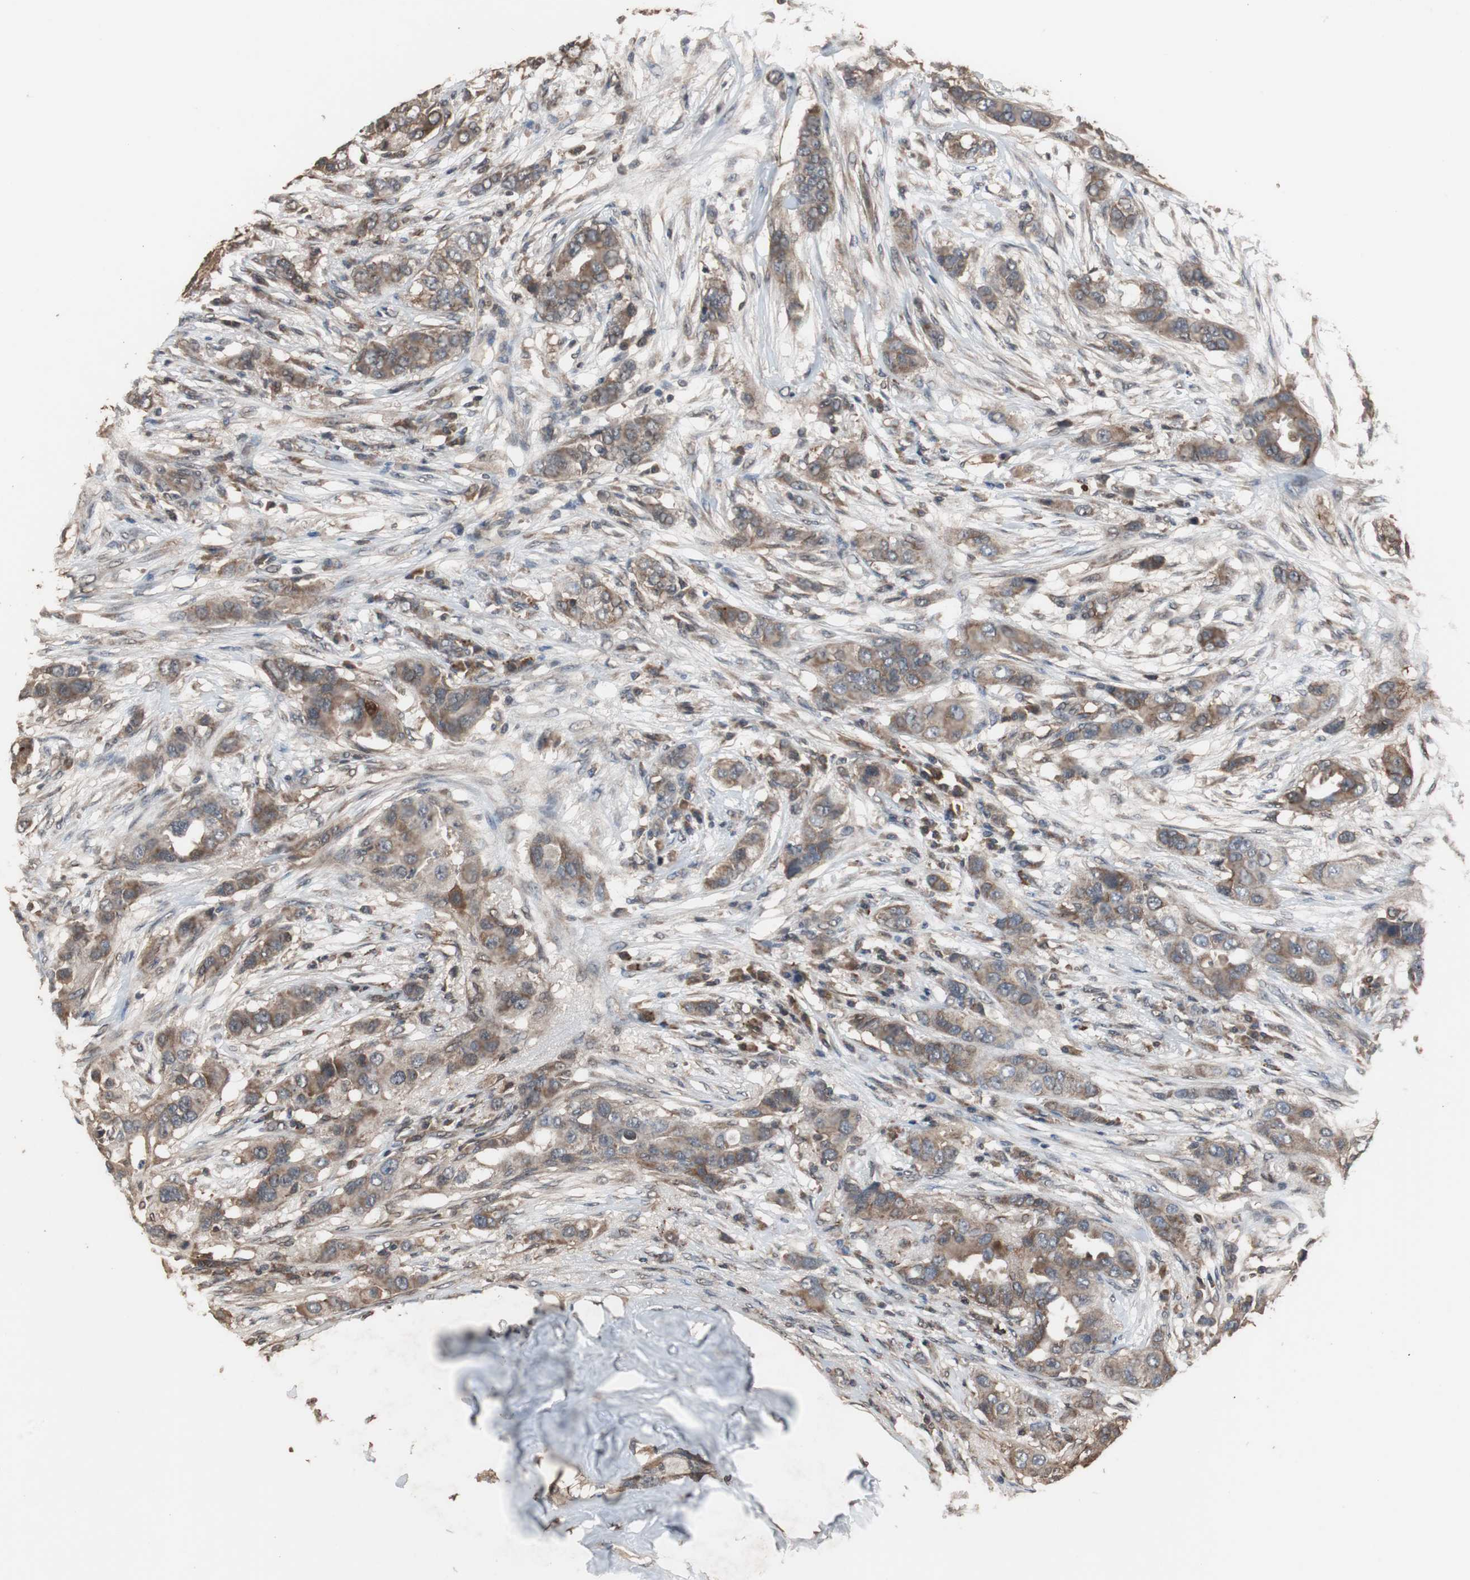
{"staining": {"intensity": "moderate", "quantity": ">75%", "location": "cytoplasmic/membranous"}, "tissue": "breast cancer", "cell_type": "Tumor cells", "image_type": "cancer", "snomed": [{"axis": "morphology", "description": "Duct carcinoma"}, {"axis": "topography", "description": "Breast"}], "caption": "A high-resolution image shows immunohistochemistry (IHC) staining of breast cancer, which displays moderate cytoplasmic/membranous staining in about >75% of tumor cells.", "gene": "NDRG1", "patient": {"sex": "female", "age": 50}}